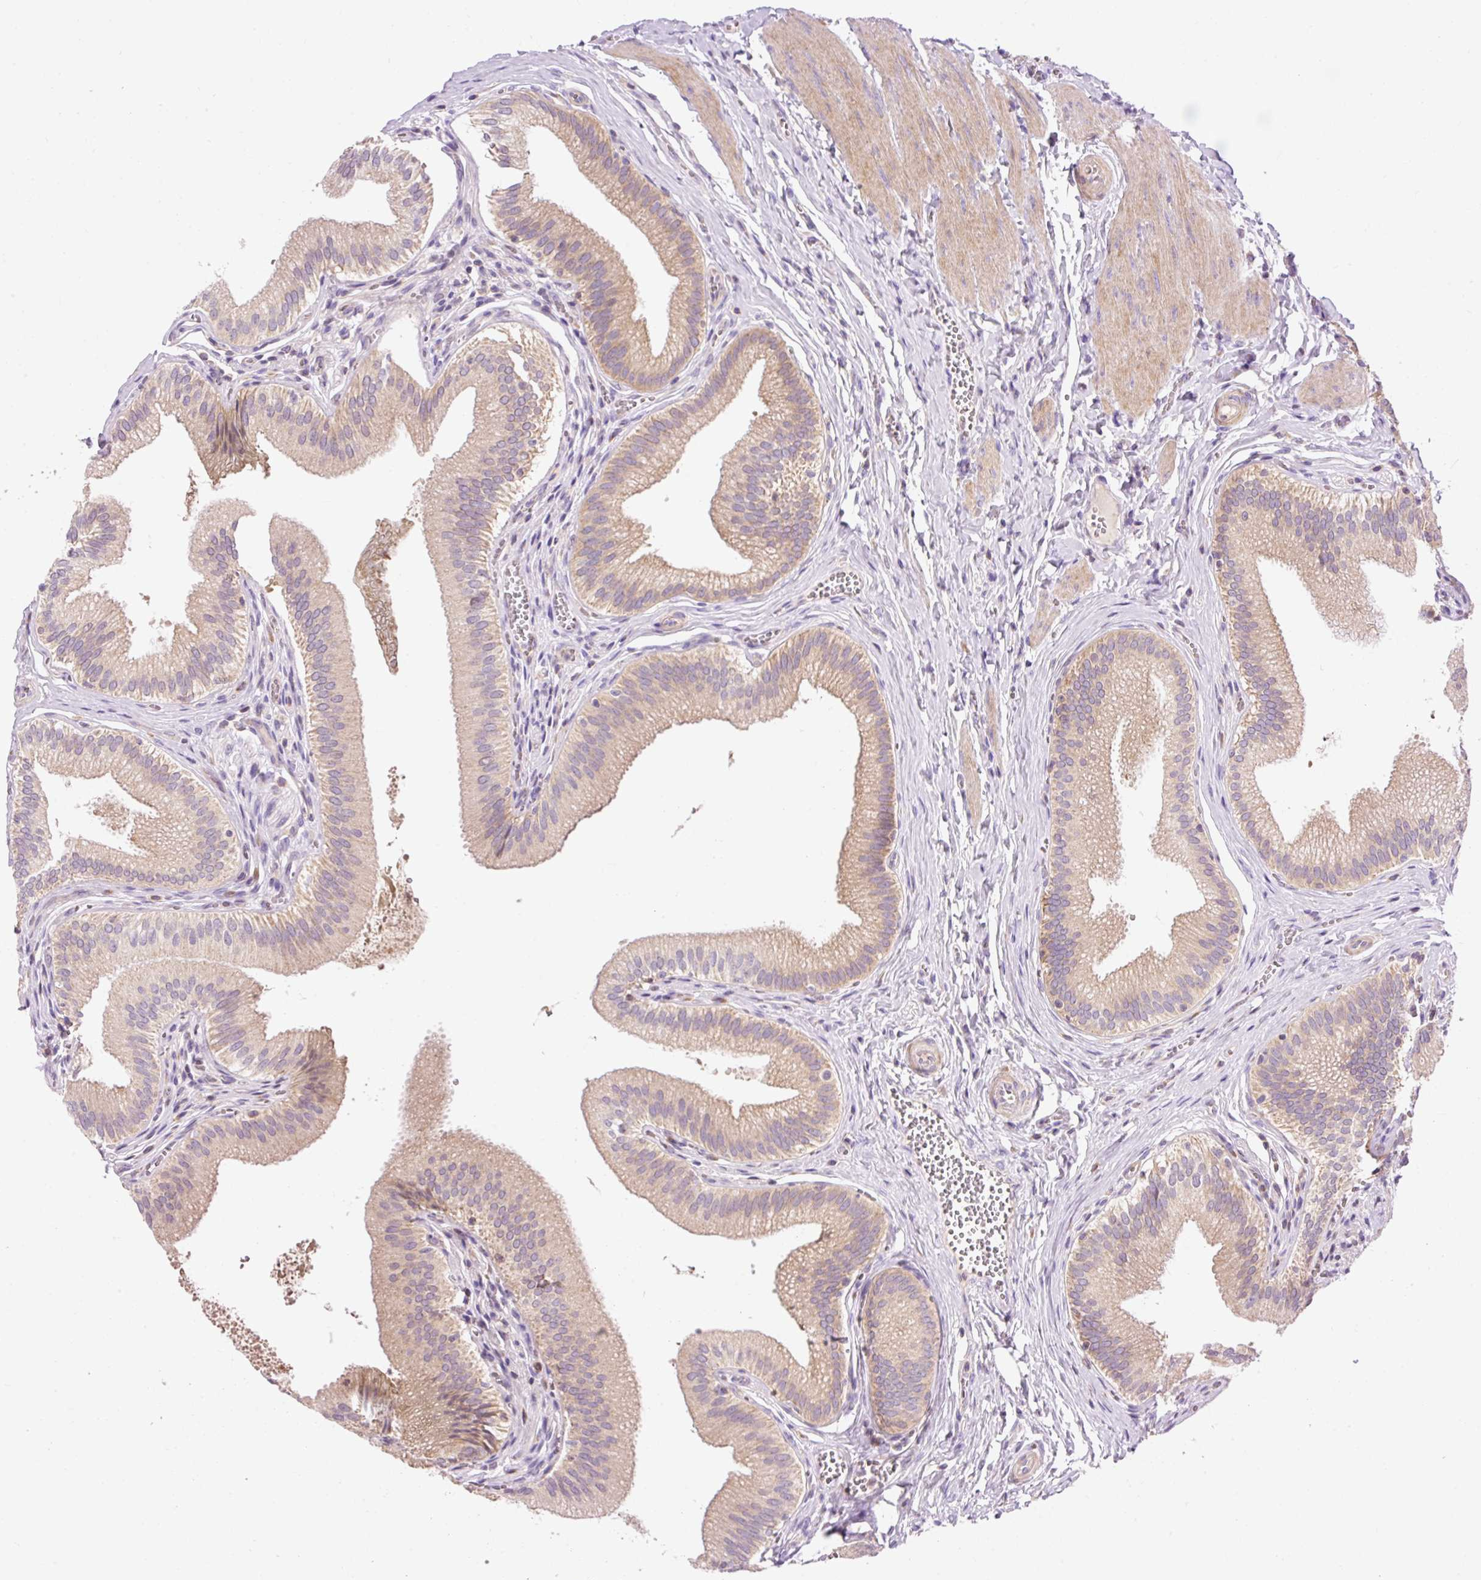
{"staining": {"intensity": "moderate", "quantity": ">75%", "location": "cytoplasmic/membranous"}, "tissue": "gallbladder", "cell_type": "Glandular cells", "image_type": "normal", "snomed": [{"axis": "morphology", "description": "Normal tissue, NOS"}, {"axis": "topography", "description": "Gallbladder"}], "caption": "Glandular cells exhibit medium levels of moderate cytoplasmic/membranous positivity in approximately >75% of cells in normal human gallbladder. Nuclei are stained in blue.", "gene": "IMMT", "patient": {"sex": "male", "age": 17}}